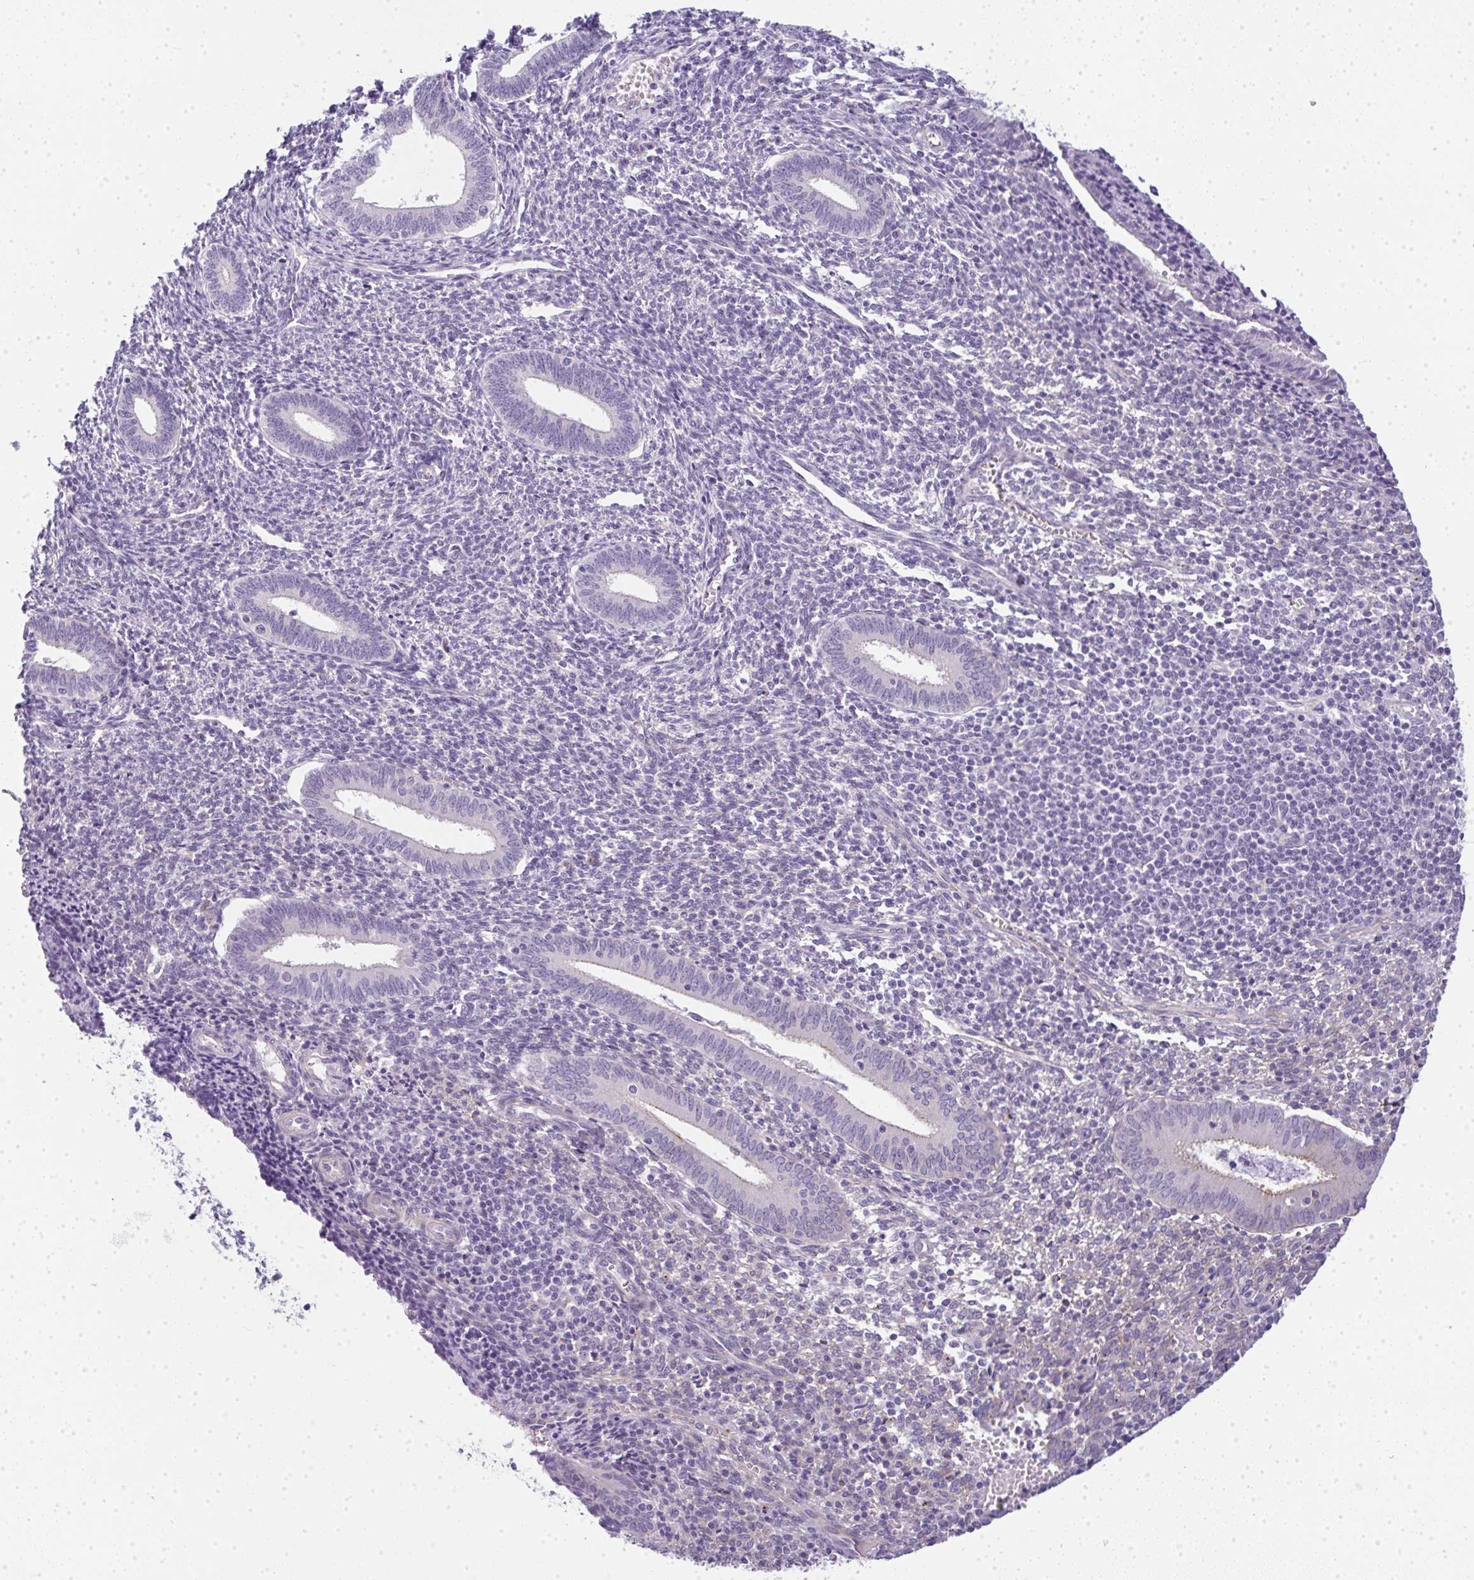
{"staining": {"intensity": "negative", "quantity": "none", "location": "none"}, "tissue": "endometrium", "cell_type": "Cells in endometrial stroma", "image_type": "normal", "snomed": [{"axis": "morphology", "description": "Normal tissue, NOS"}, {"axis": "topography", "description": "Endometrium"}], "caption": "Photomicrograph shows no protein staining in cells in endometrial stroma of unremarkable endometrium. (IHC, brightfield microscopy, high magnification).", "gene": "LPAR4", "patient": {"sex": "female", "age": 41}}